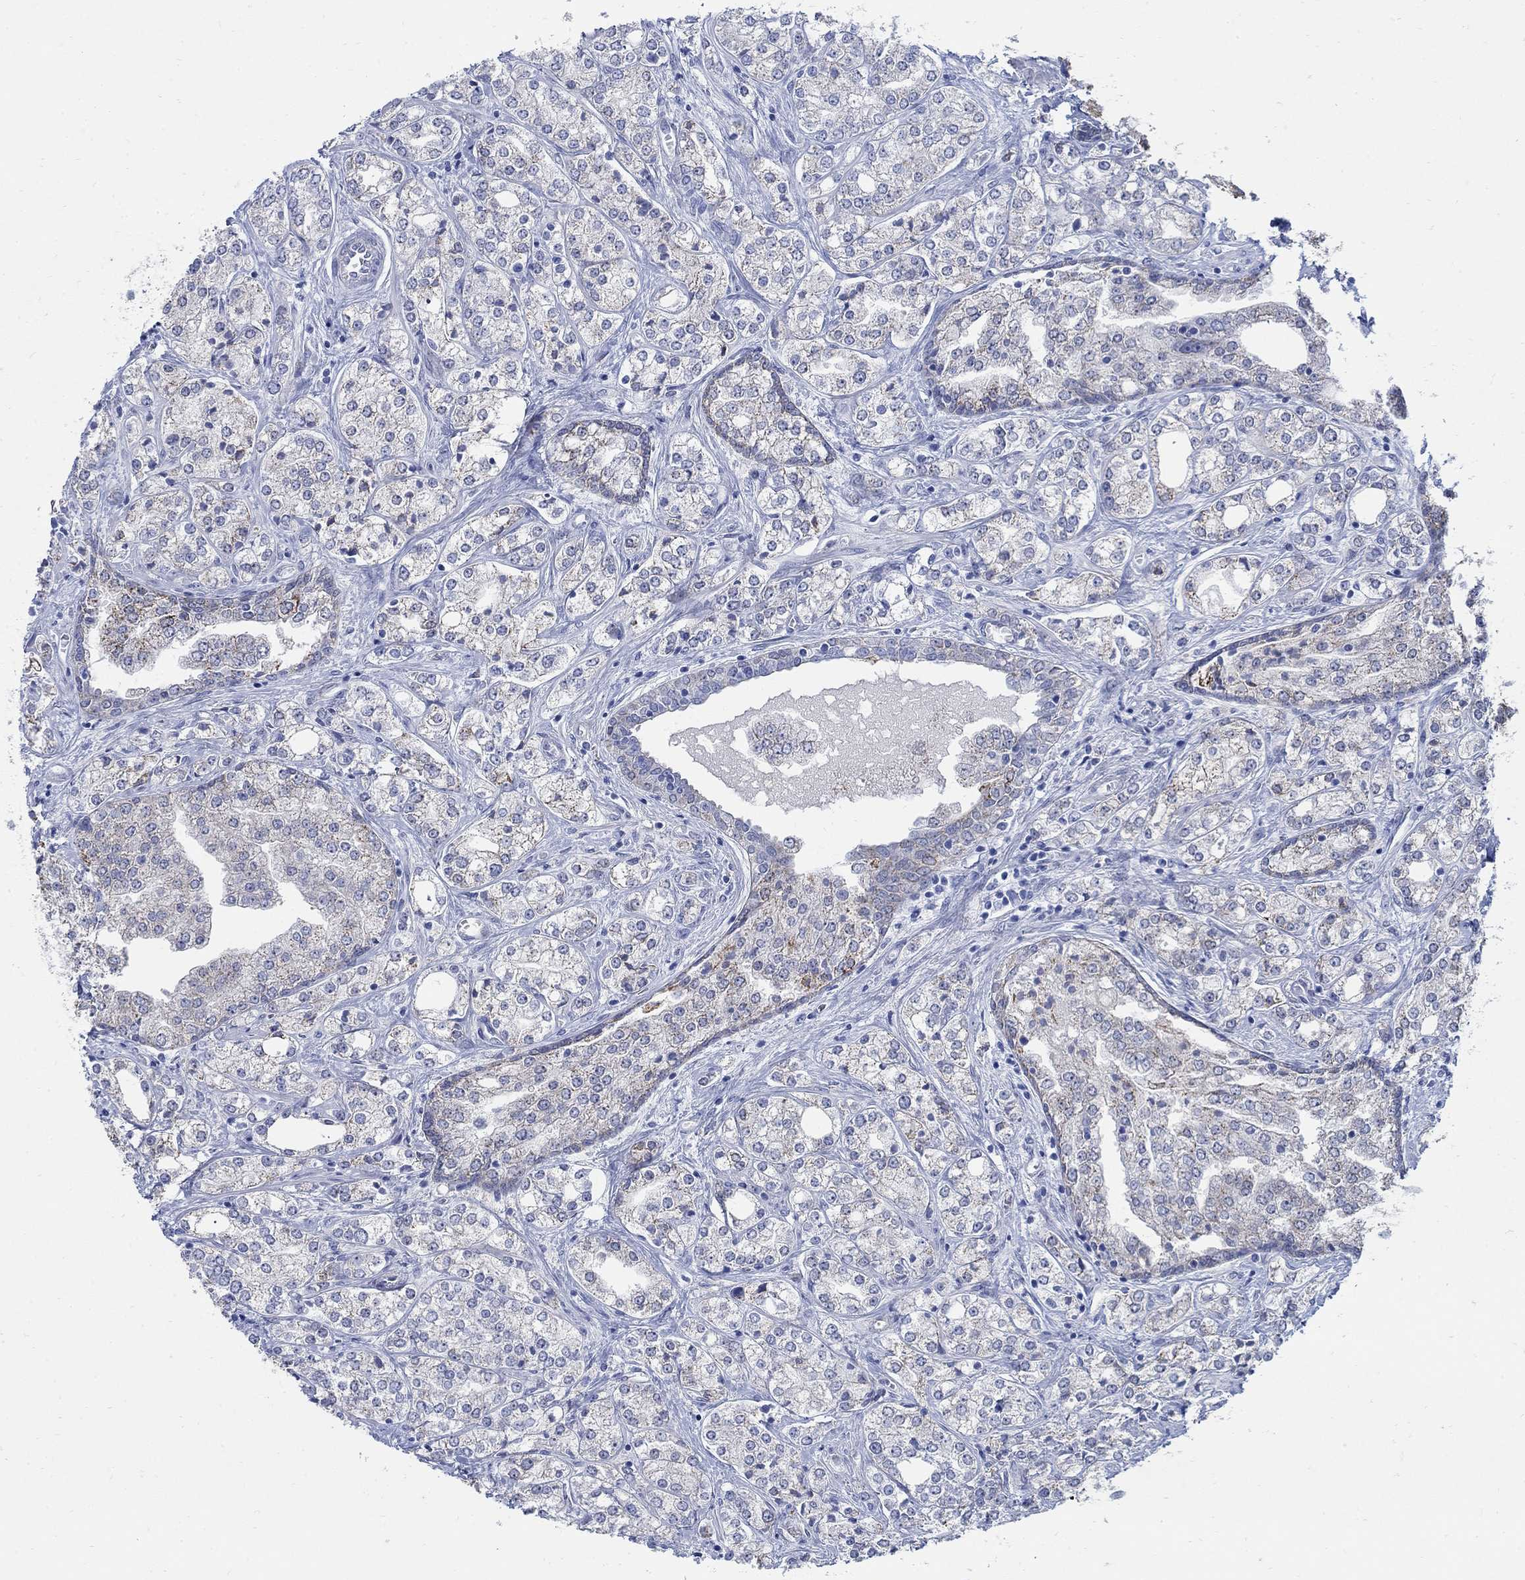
{"staining": {"intensity": "strong", "quantity": "<25%", "location": "cytoplasmic/membranous"}, "tissue": "prostate cancer", "cell_type": "Tumor cells", "image_type": "cancer", "snomed": [{"axis": "morphology", "description": "Adenocarcinoma, NOS"}, {"axis": "topography", "description": "Prostate and seminal vesicle, NOS"}, {"axis": "topography", "description": "Prostate"}], "caption": "Prostate cancer (adenocarcinoma) tissue shows strong cytoplasmic/membranous staining in approximately <25% of tumor cells, visualized by immunohistochemistry.", "gene": "ZDHHC14", "patient": {"sex": "male", "age": 62}}